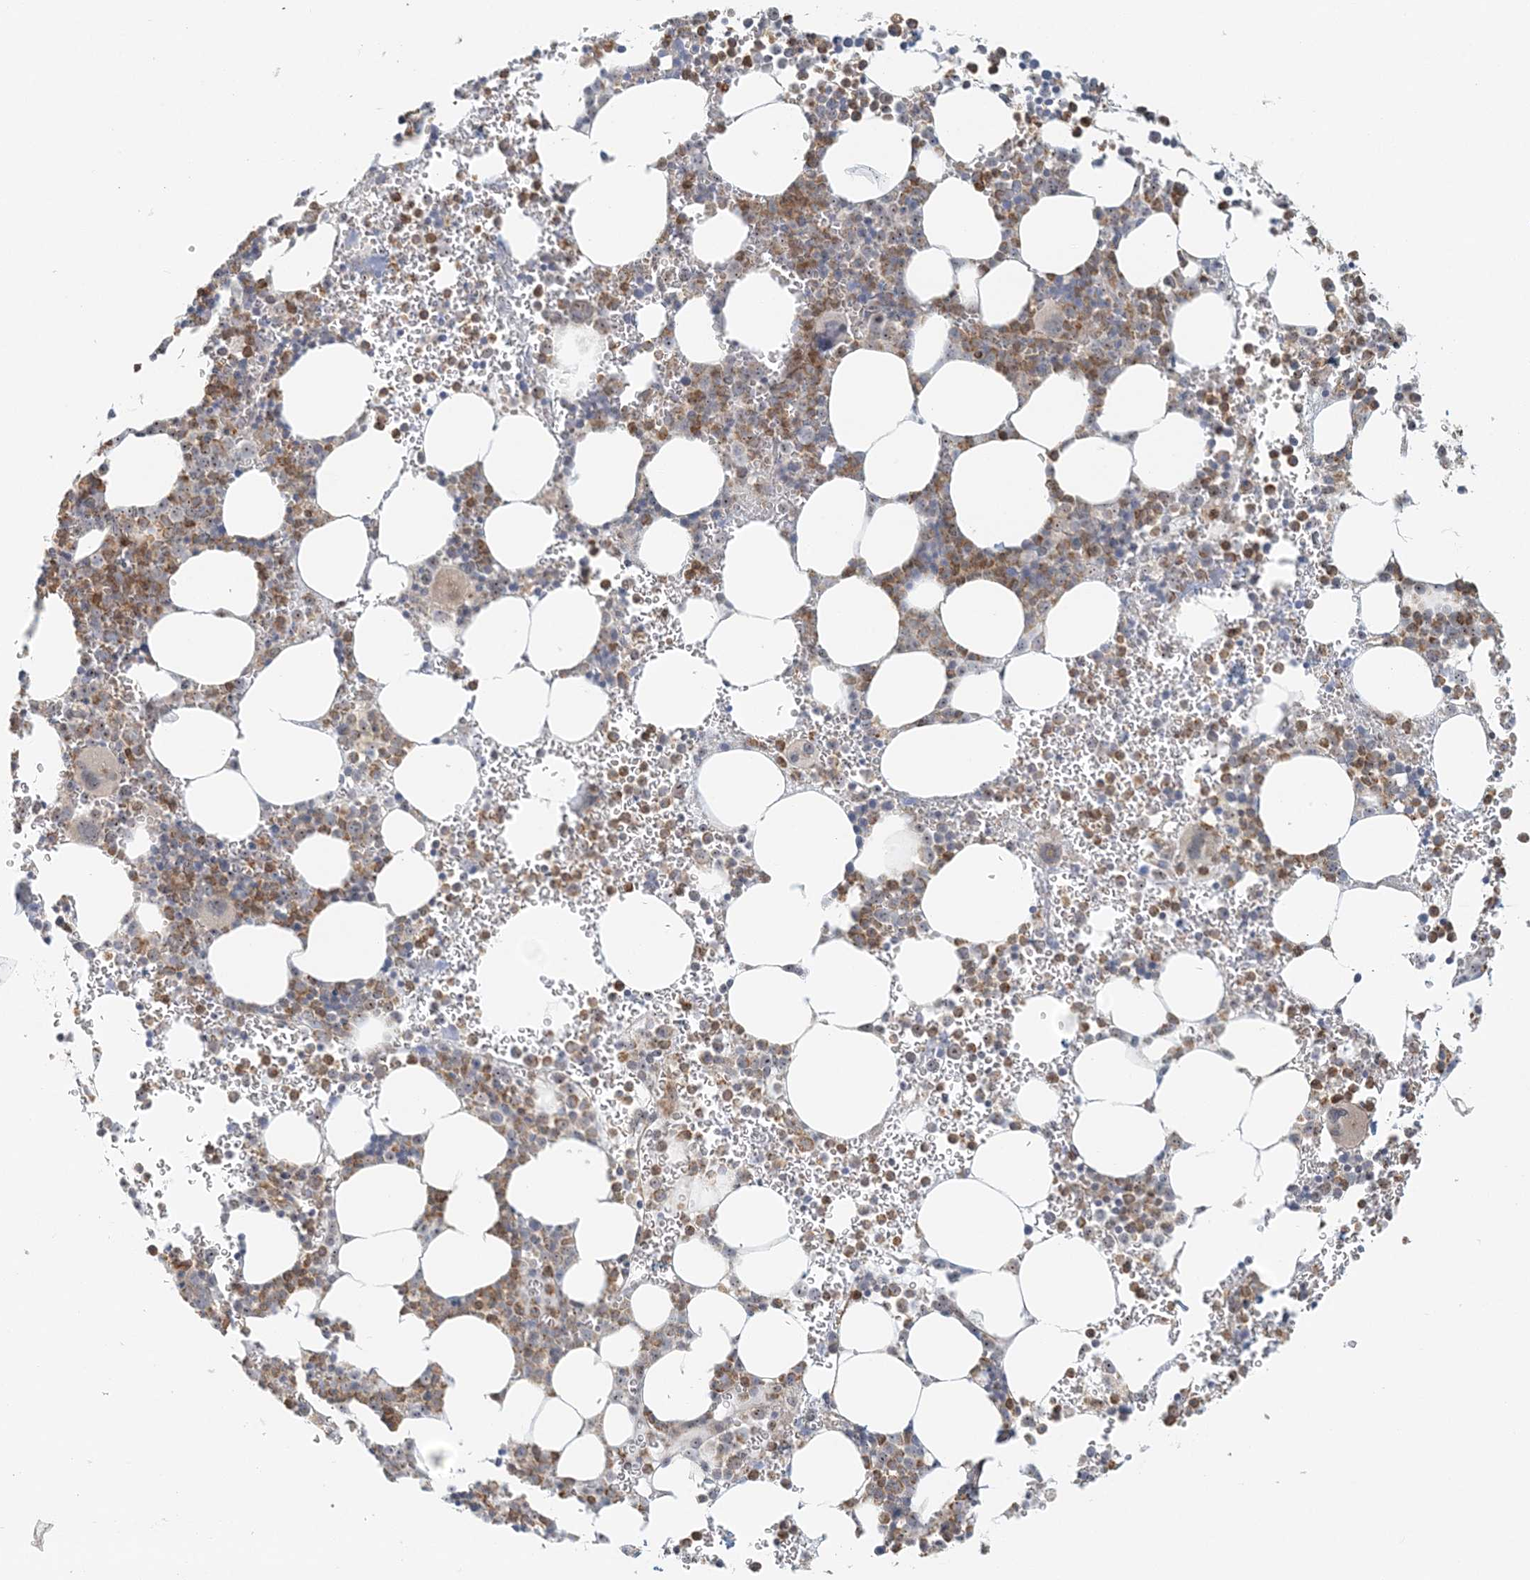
{"staining": {"intensity": "moderate", "quantity": "25%-75%", "location": "nuclear"}, "tissue": "bone marrow", "cell_type": "Hematopoietic cells", "image_type": "normal", "snomed": [{"axis": "morphology", "description": "Normal tissue, NOS"}, {"axis": "topography", "description": "Bone marrow"}], "caption": "The immunohistochemical stain shows moderate nuclear staining in hematopoietic cells of normal bone marrow. The staining was performed using DAB (3,3'-diaminobenzidine) to visualize the protein expression in brown, while the nuclei were stained in blue with hematoxylin (Magnification: 20x).", "gene": "UBE2F", "patient": {"sex": "female", "age": 78}}